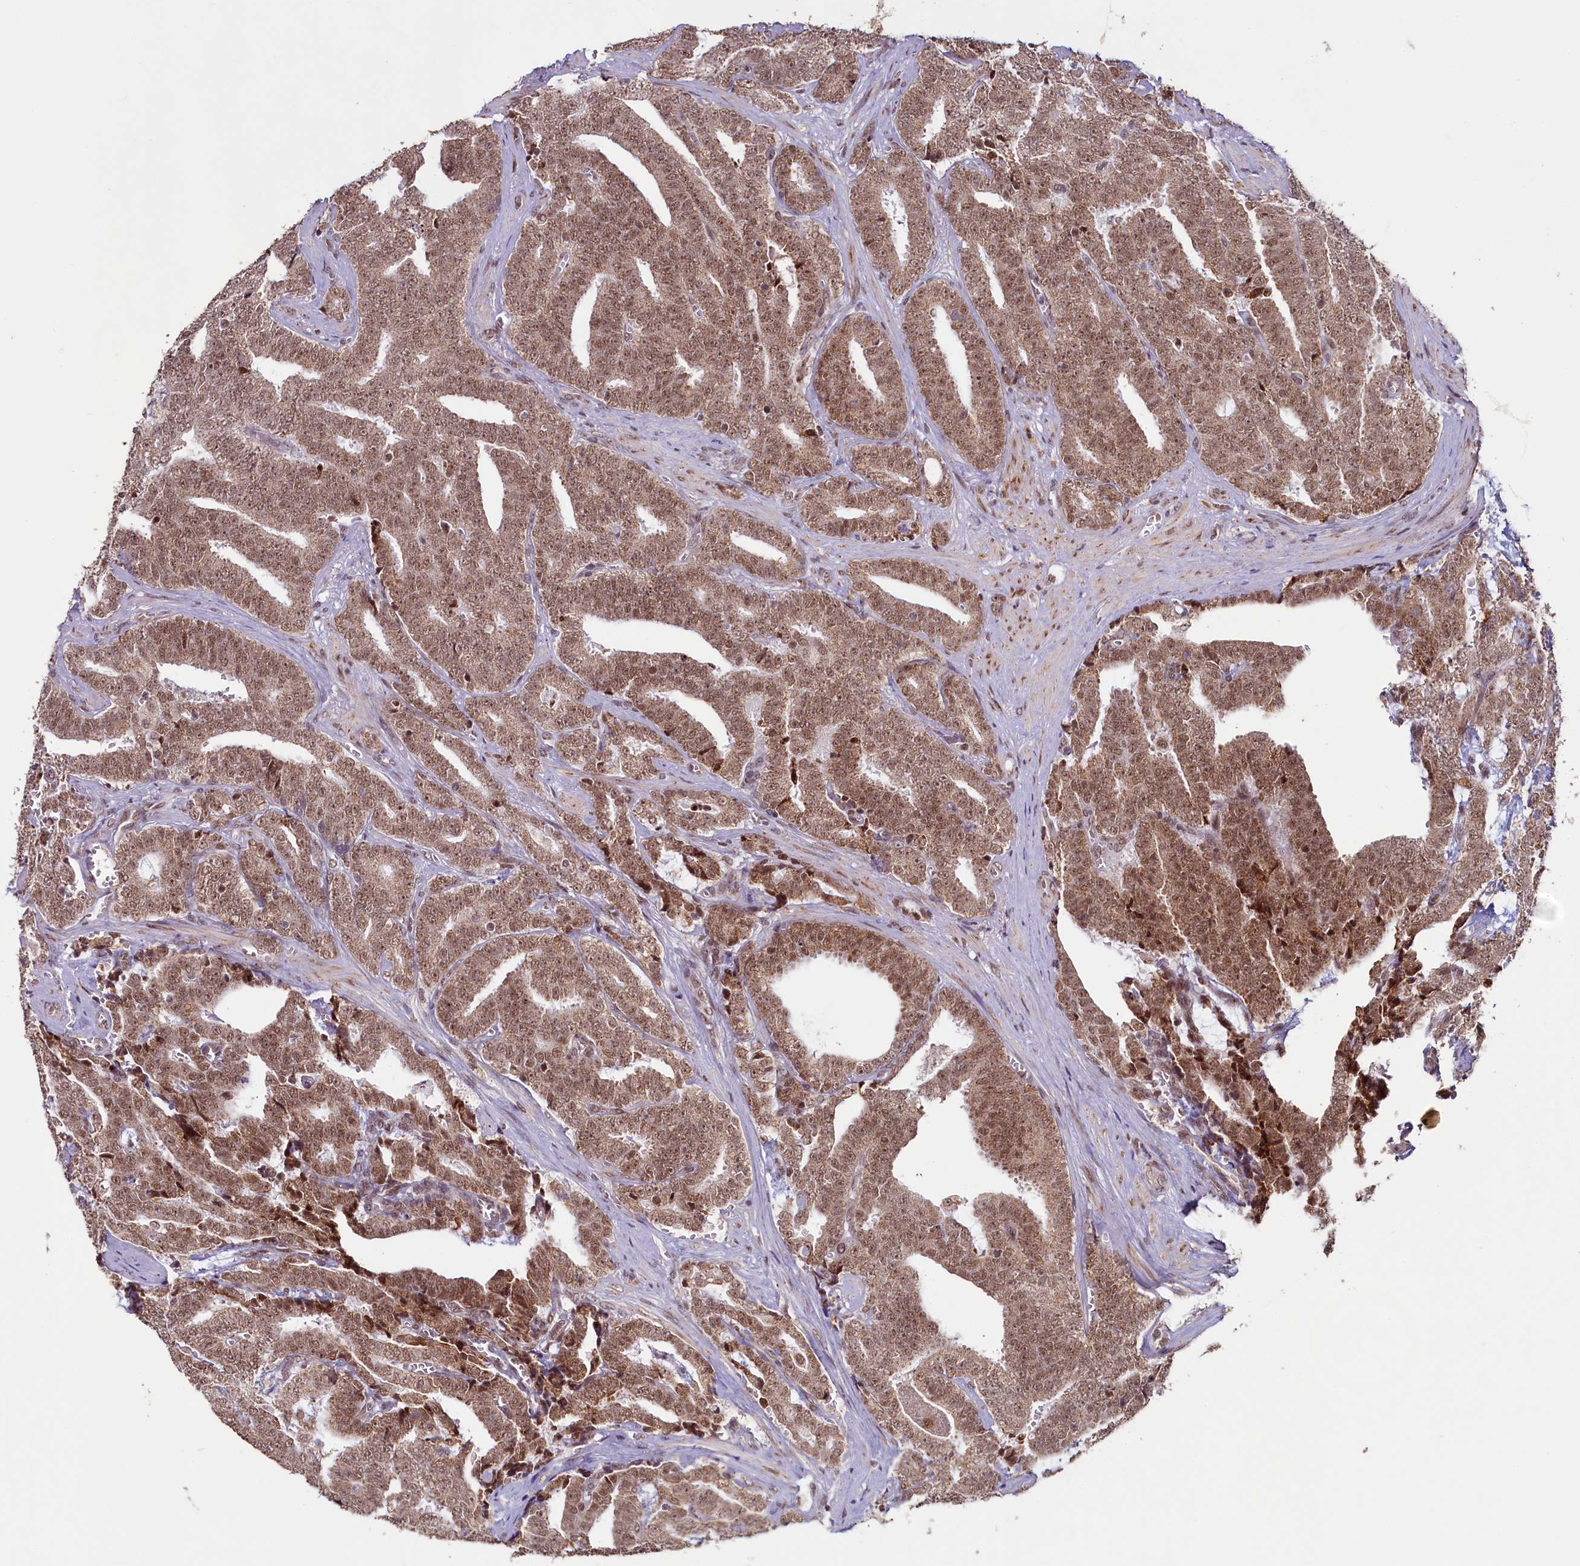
{"staining": {"intensity": "moderate", "quantity": ">75%", "location": "cytoplasmic/membranous,nuclear"}, "tissue": "prostate cancer", "cell_type": "Tumor cells", "image_type": "cancer", "snomed": [{"axis": "morphology", "description": "Adenocarcinoma, High grade"}, {"axis": "topography", "description": "Prostate and seminal vesicle, NOS"}], "caption": "Immunohistochemical staining of prostate cancer demonstrates medium levels of moderate cytoplasmic/membranous and nuclear positivity in approximately >75% of tumor cells.", "gene": "PDE6D", "patient": {"sex": "male", "age": 67}}